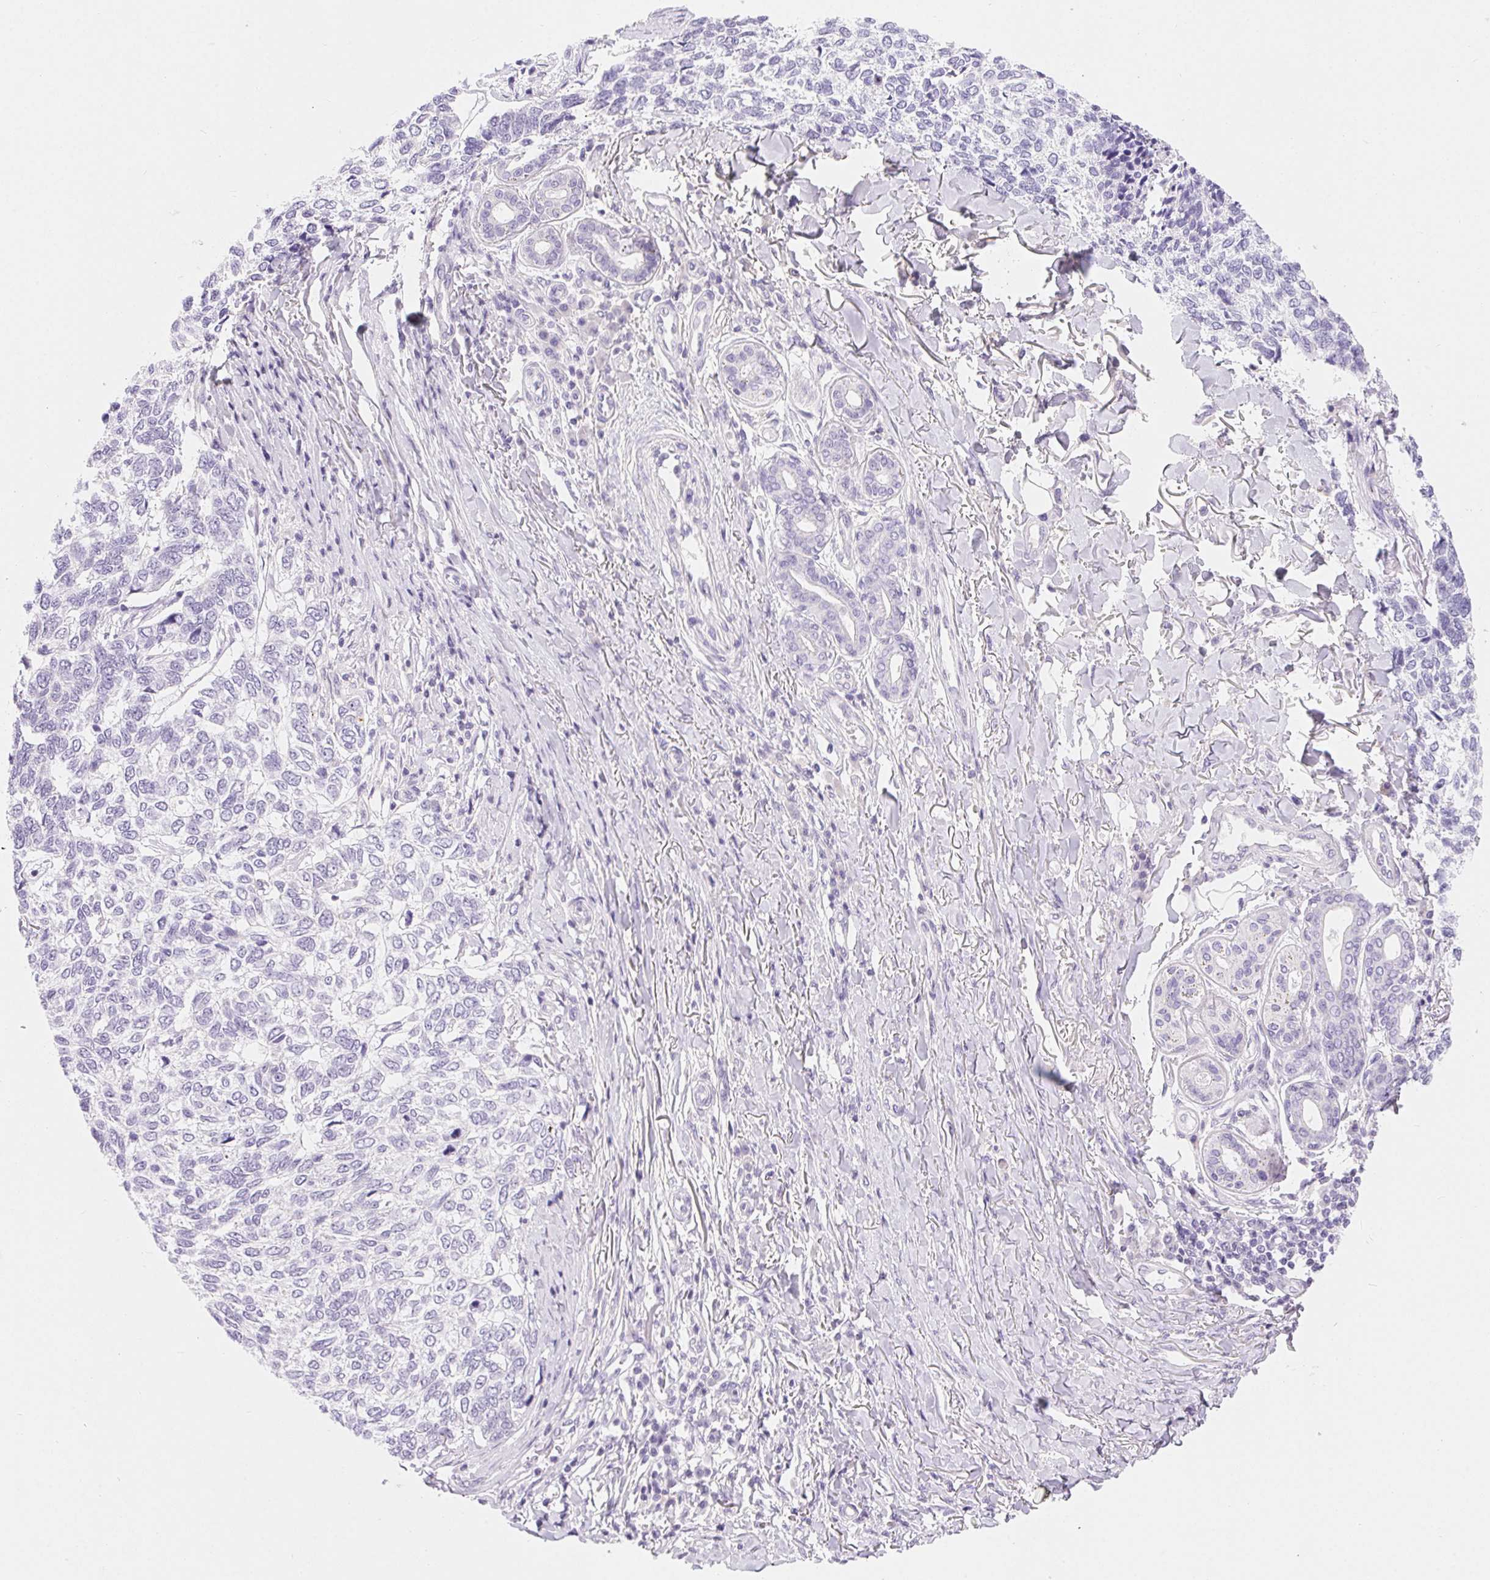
{"staining": {"intensity": "negative", "quantity": "none", "location": "none"}, "tissue": "skin cancer", "cell_type": "Tumor cells", "image_type": "cancer", "snomed": [{"axis": "morphology", "description": "Basal cell carcinoma"}, {"axis": "topography", "description": "Skin"}], "caption": "This histopathology image is of skin basal cell carcinoma stained with immunohistochemistry (IHC) to label a protein in brown with the nuclei are counter-stained blue. There is no expression in tumor cells.", "gene": "CLDN16", "patient": {"sex": "female", "age": 65}}